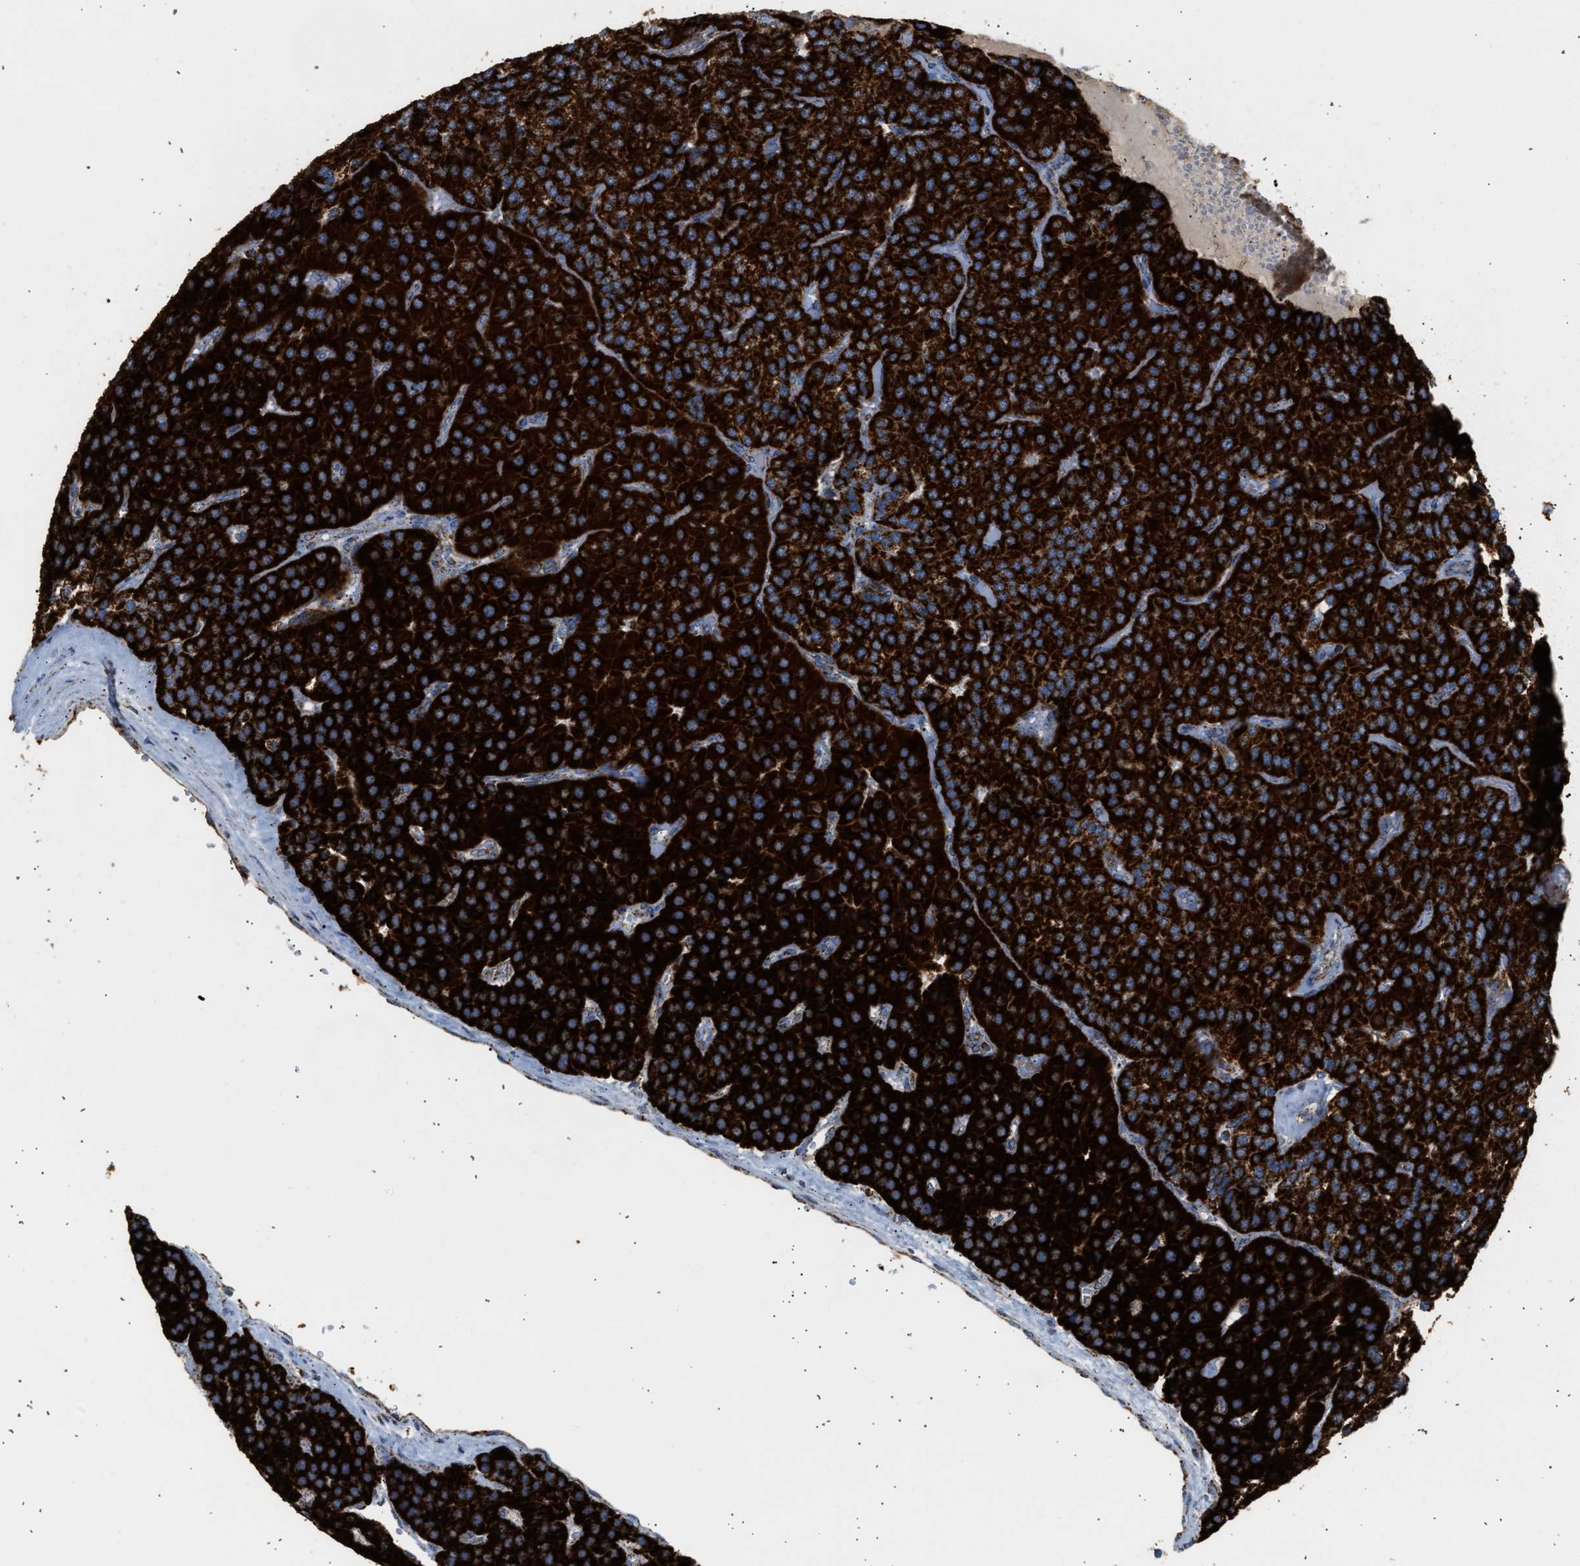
{"staining": {"intensity": "strong", "quantity": ">75%", "location": "cytoplasmic/membranous"}, "tissue": "parathyroid gland", "cell_type": "Glandular cells", "image_type": "normal", "snomed": [{"axis": "morphology", "description": "Normal tissue, NOS"}, {"axis": "morphology", "description": "Adenoma, NOS"}, {"axis": "topography", "description": "Parathyroid gland"}], "caption": "Glandular cells demonstrate high levels of strong cytoplasmic/membranous staining in about >75% of cells in normal human parathyroid gland. Nuclei are stained in blue.", "gene": "OGDH", "patient": {"sex": "female", "age": 86}}